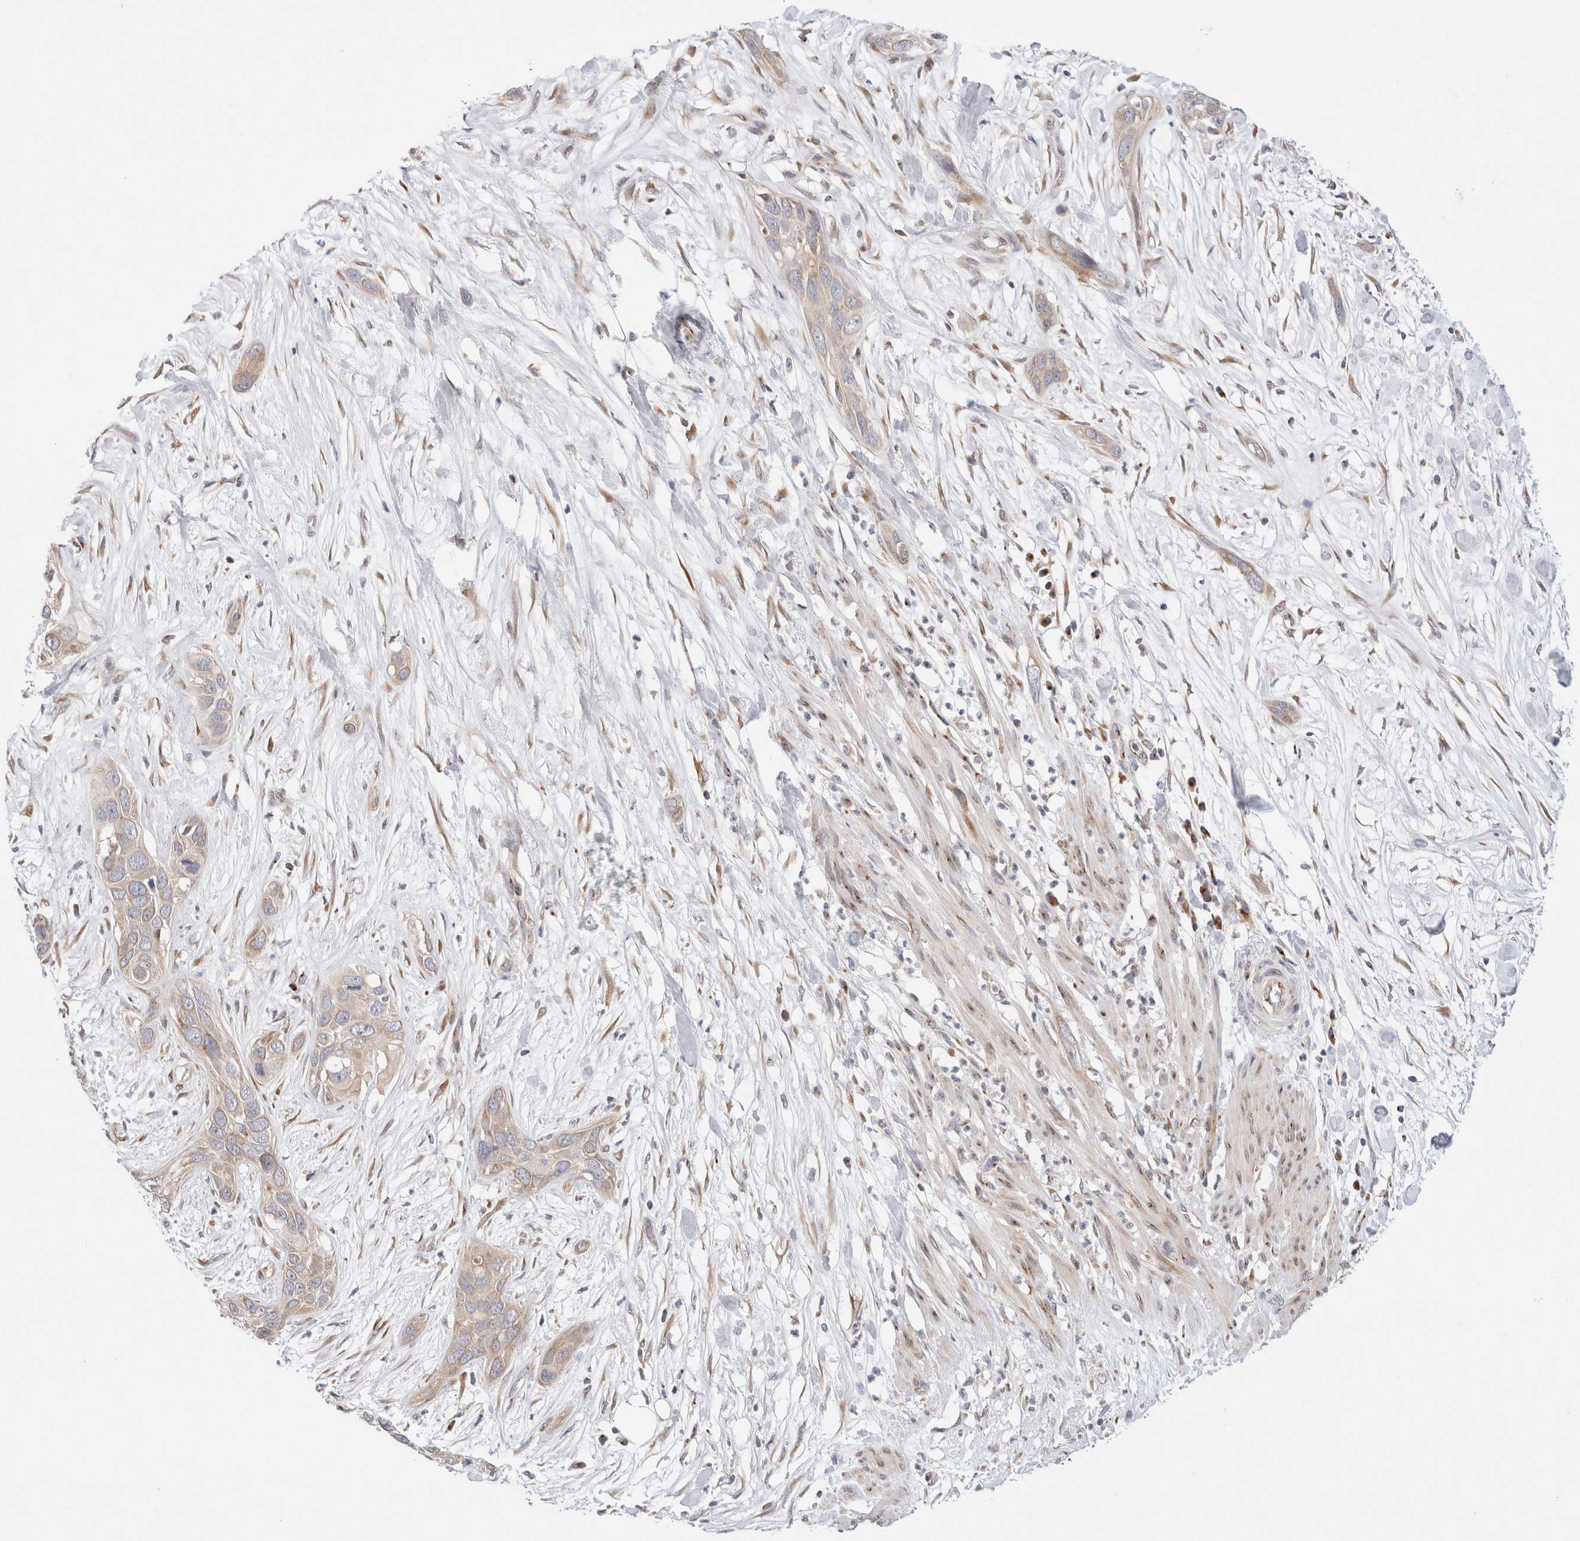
{"staining": {"intensity": "weak", "quantity": "25%-75%", "location": "cytoplasmic/membranous"}, "tissue": "pancreatic cancer", "cell_type": "Tumor cells", "image_type": "cancer", "snomed": [{"axis": "morphology", "description": "Adenocarcinoma, NOS"}, {"axis": "topography", "description": "Pancreas"}], "caption": "The photomicrograph exhibits immunohistochemical staining of pancreatic cancer. There is weak cytoplasmic/membranous positivity is appreciated in about 25%-75% of tumor cells.", "gene": "LMAN2L", "patient": {"sex": "female", "age": 60}}